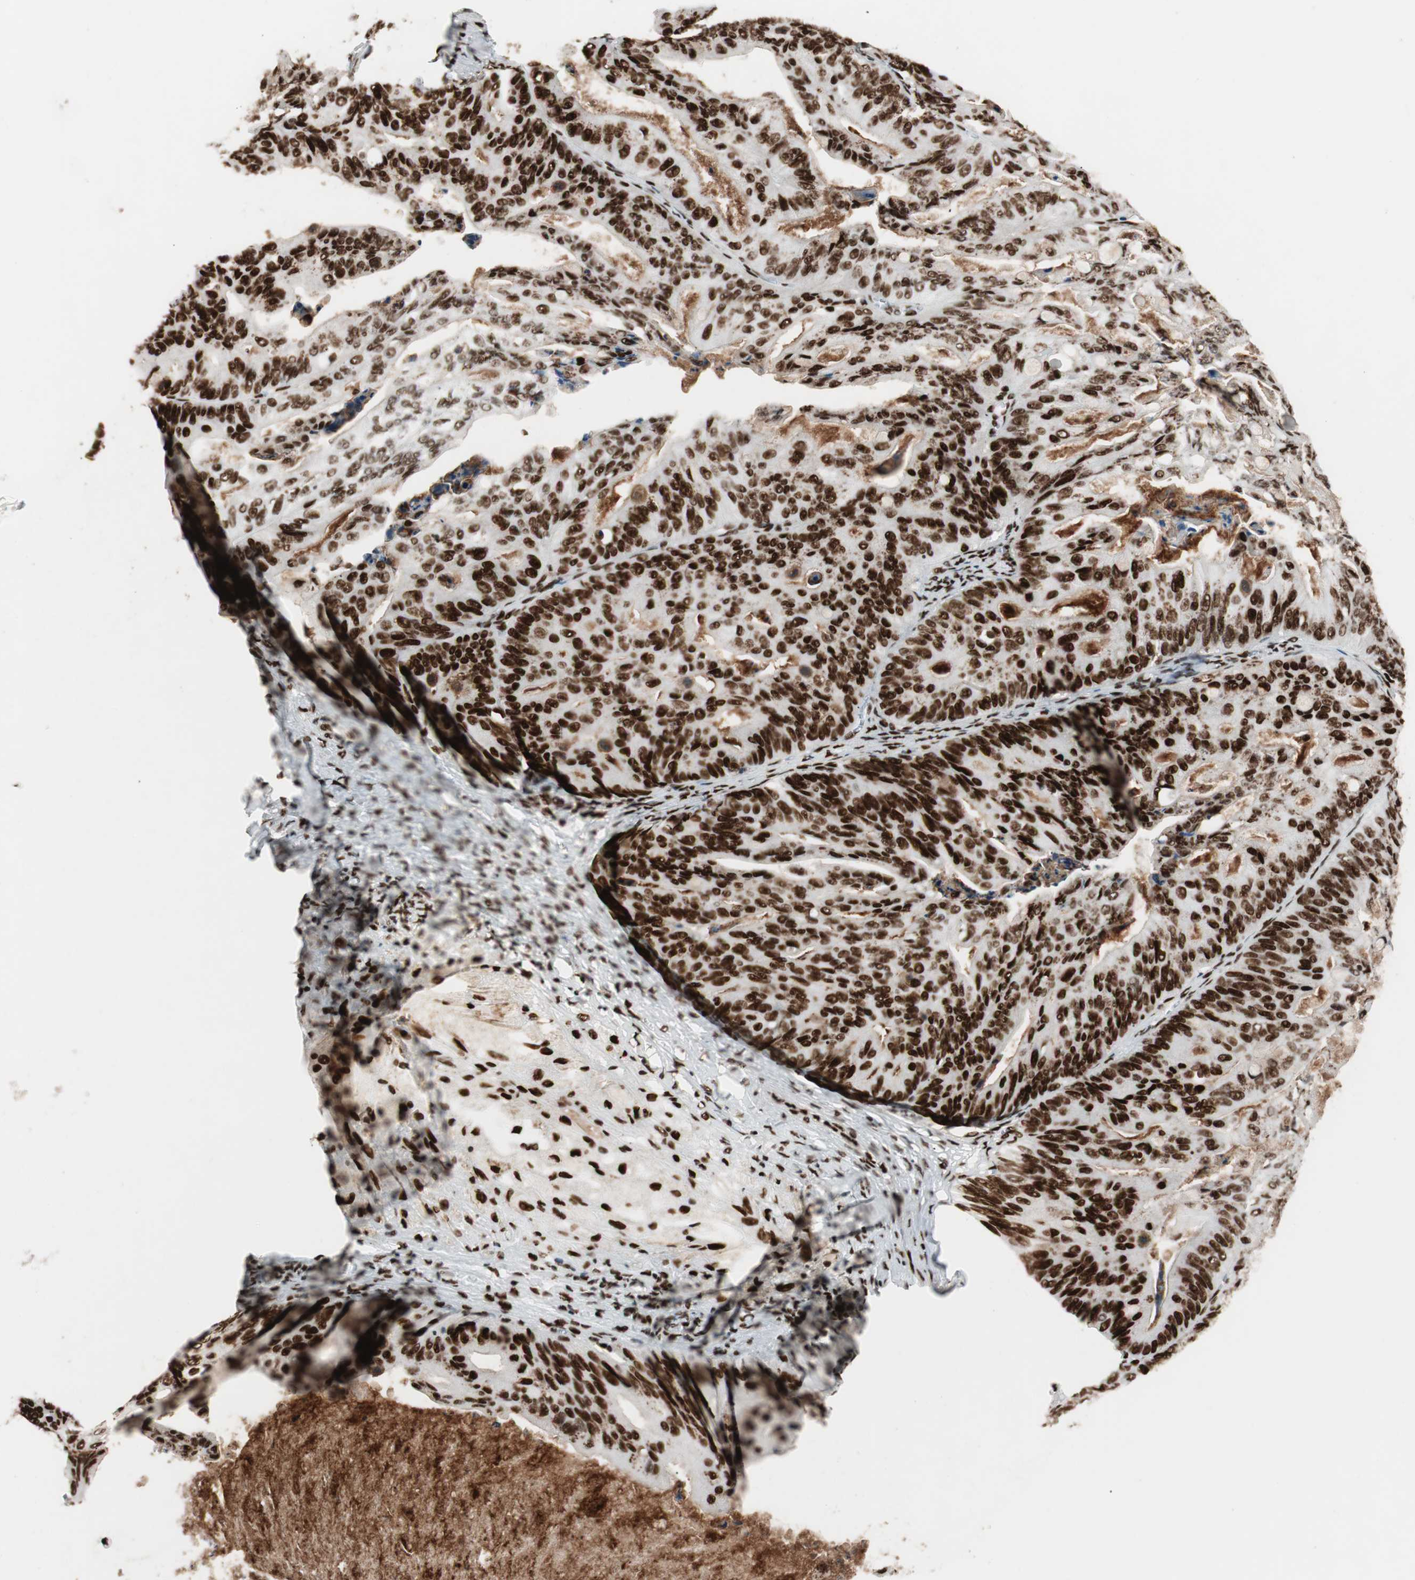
{"staining": {"intensity": "strong", "quantity": ">75%", "location": "nuclear"}, "tissue": "ovarian cancer", "cell_type": "Tumor cells", "image_type": "cancer", "snomed": [{"axis": "morphology", "description": "Cystadenocarcinoma, mucinous, NOS"}, {"axis": "topography", "description": "Ovary"}], "caption": "Protein expression analysis of ovarian cancer (mucinous cystadenocarcinoma) shows strong nuclear expression in approximately >75% of tumor cells. Using DAB (brown) and hematoxylin (blue) stains, captured at high magnification using brightfield microscopy.", "gene": "PSME3", "patient": {"sex": "female", "age": 36}}